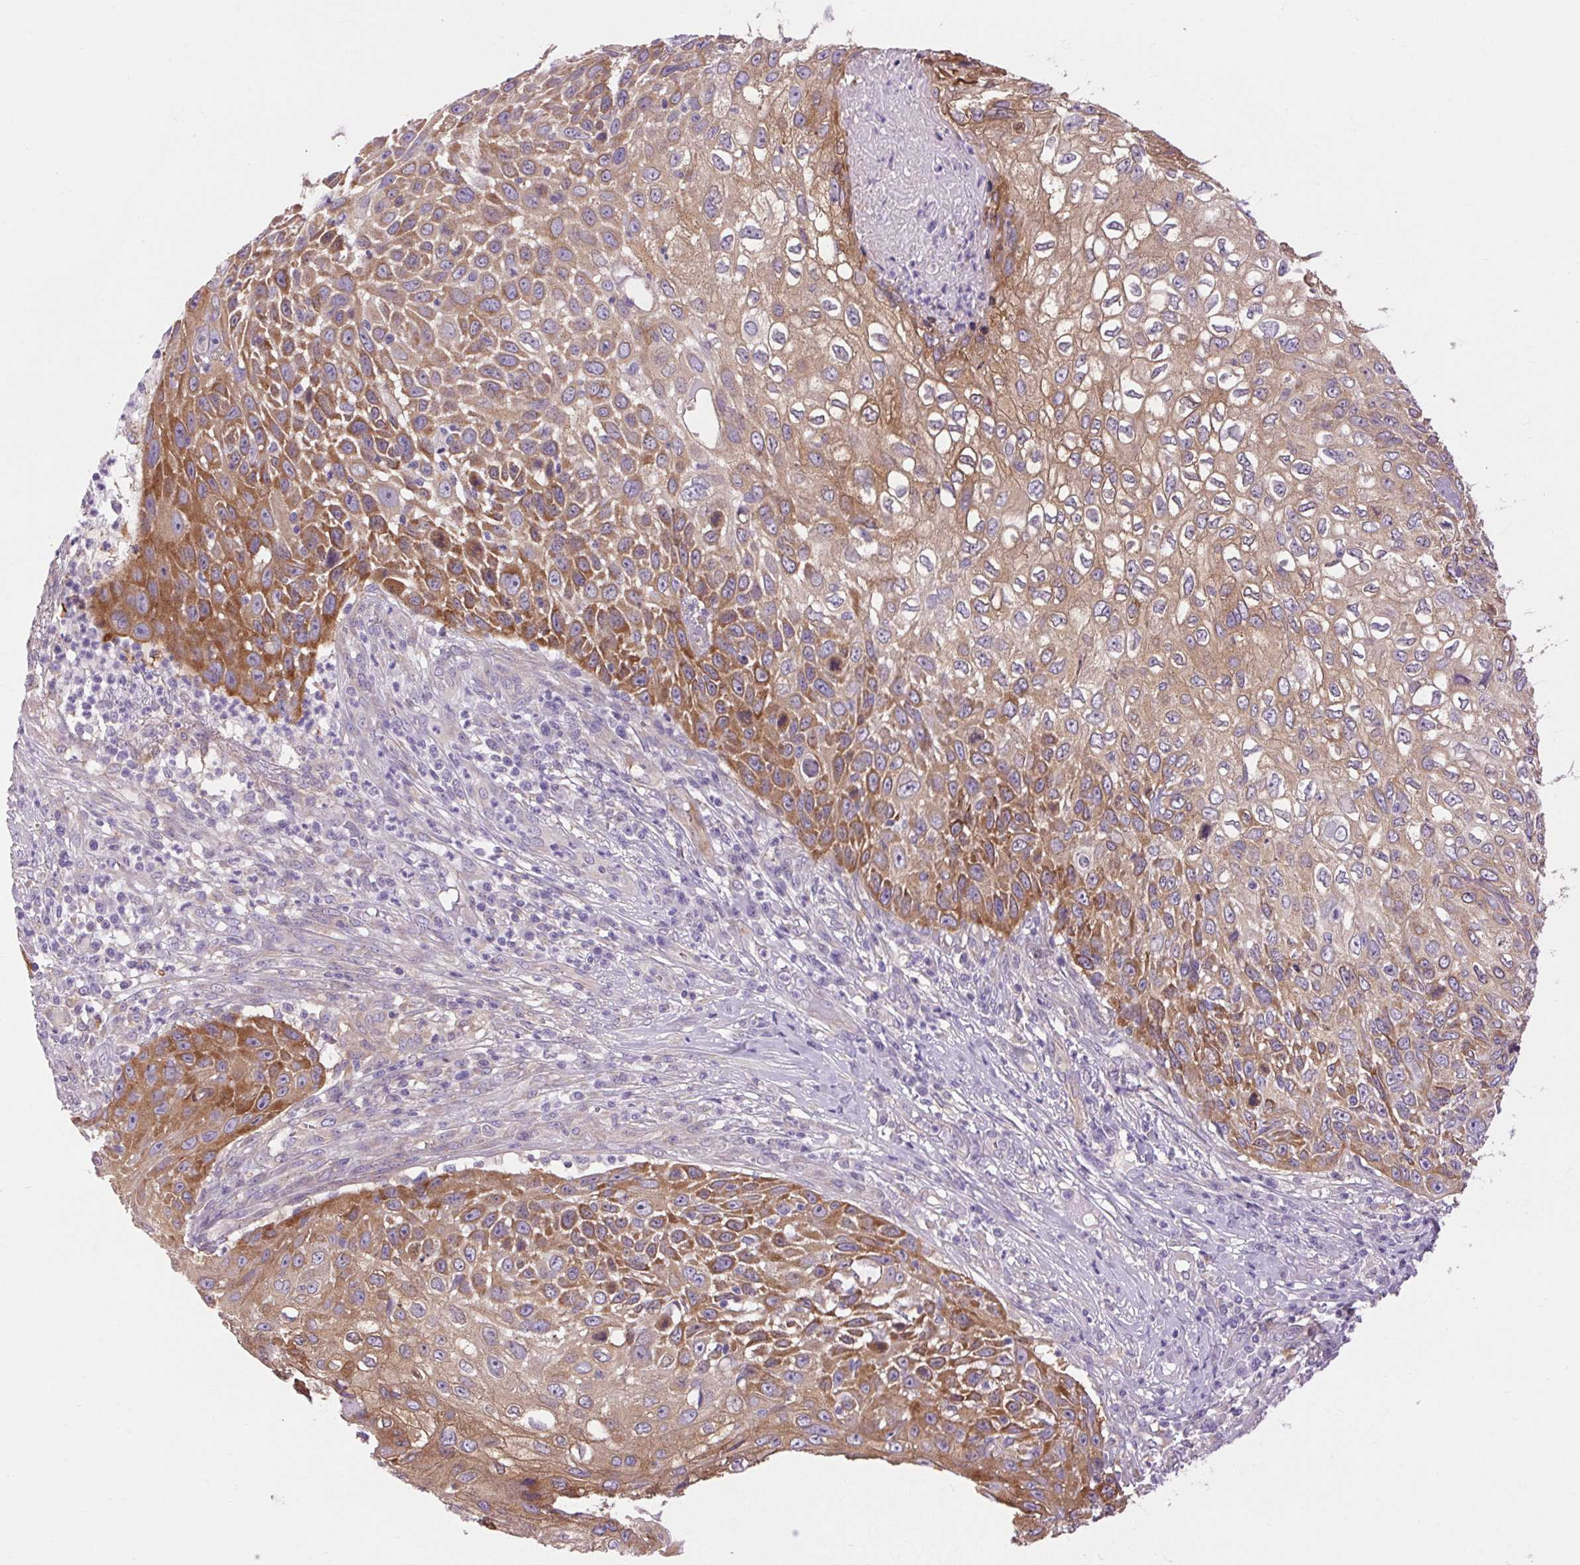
{"staining": {"intensity": "moderate", "quantity": "25%-75%", "location": "cytoplasmic/membranous"}, "tissue": "skin cancer", "cell_type": "Tumor cells", "image_type": "cancer", "snomed": [{"axis": "morphology", "description": "Squamous cell carcinoma, NOS"}, {"axis": "topography", "description": "Skin"}], "caption": "This photomicrograph shows IHC staining of human skin cancer (squamous cell carcinoma), with medium moderate cytoplasmic/membranous expression in about 25%-75% of tumor cells.", "gene": "SOWAHC", "patient": {"sex": "male", "age": 92}}